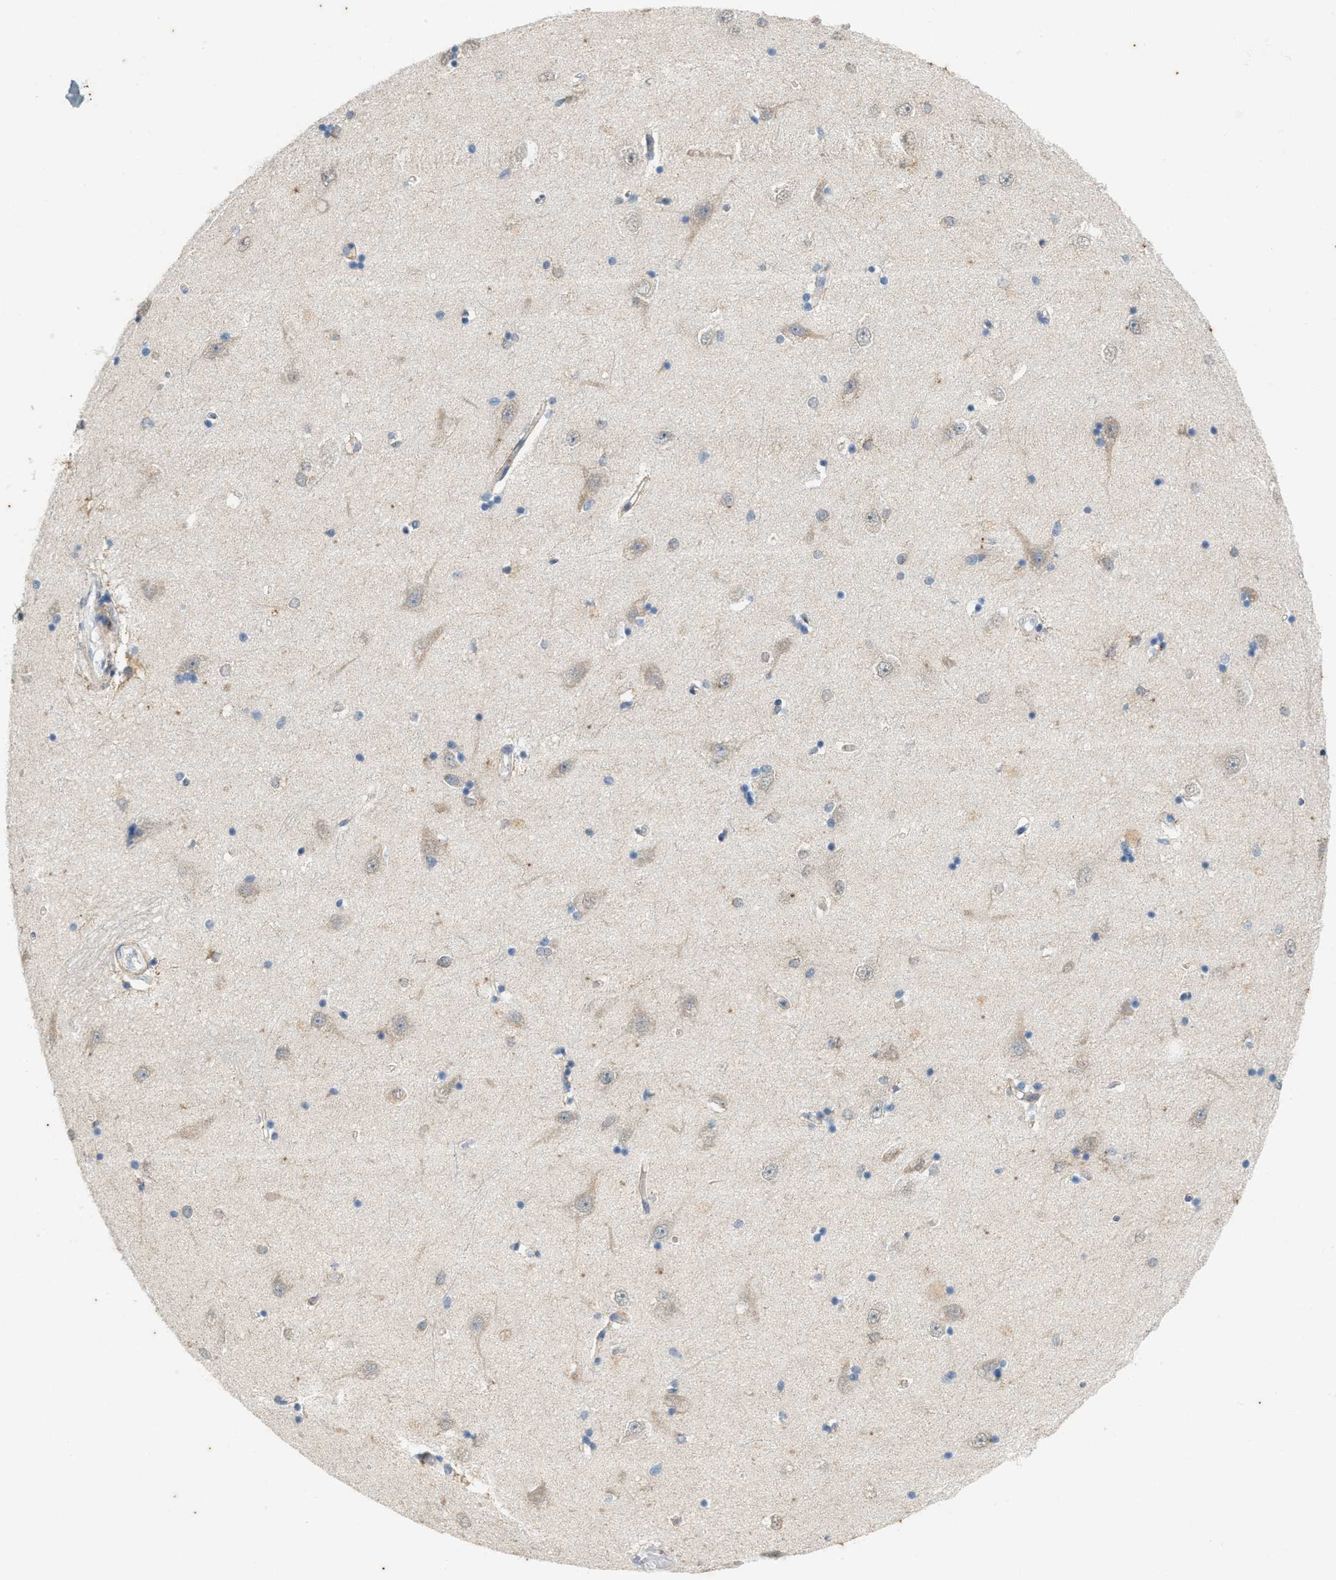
{"staining": {"intensity": "moderate", "quantity": "<25%", "location": "cytoplasmic/membranous"}, "tissue": "hippocampus", "cell_type": "Glial cells", "image_type": "normal", "snomed": [{"axis": "morphology", "description": "Normal tissue, NOS"}, {"axis": "topography", "description": "Hippocampus"}], "caption": "Brown immunohistochemical staining in unremarkable hippocampus exhibits moderate cytoplasmic/membranous positivity in about <25% of glial cells. (DAB = brown stain, brightfield microscopy at high magnification).", "gene": "CHPF2", "patient": {"sex": "male", "age": 45}}